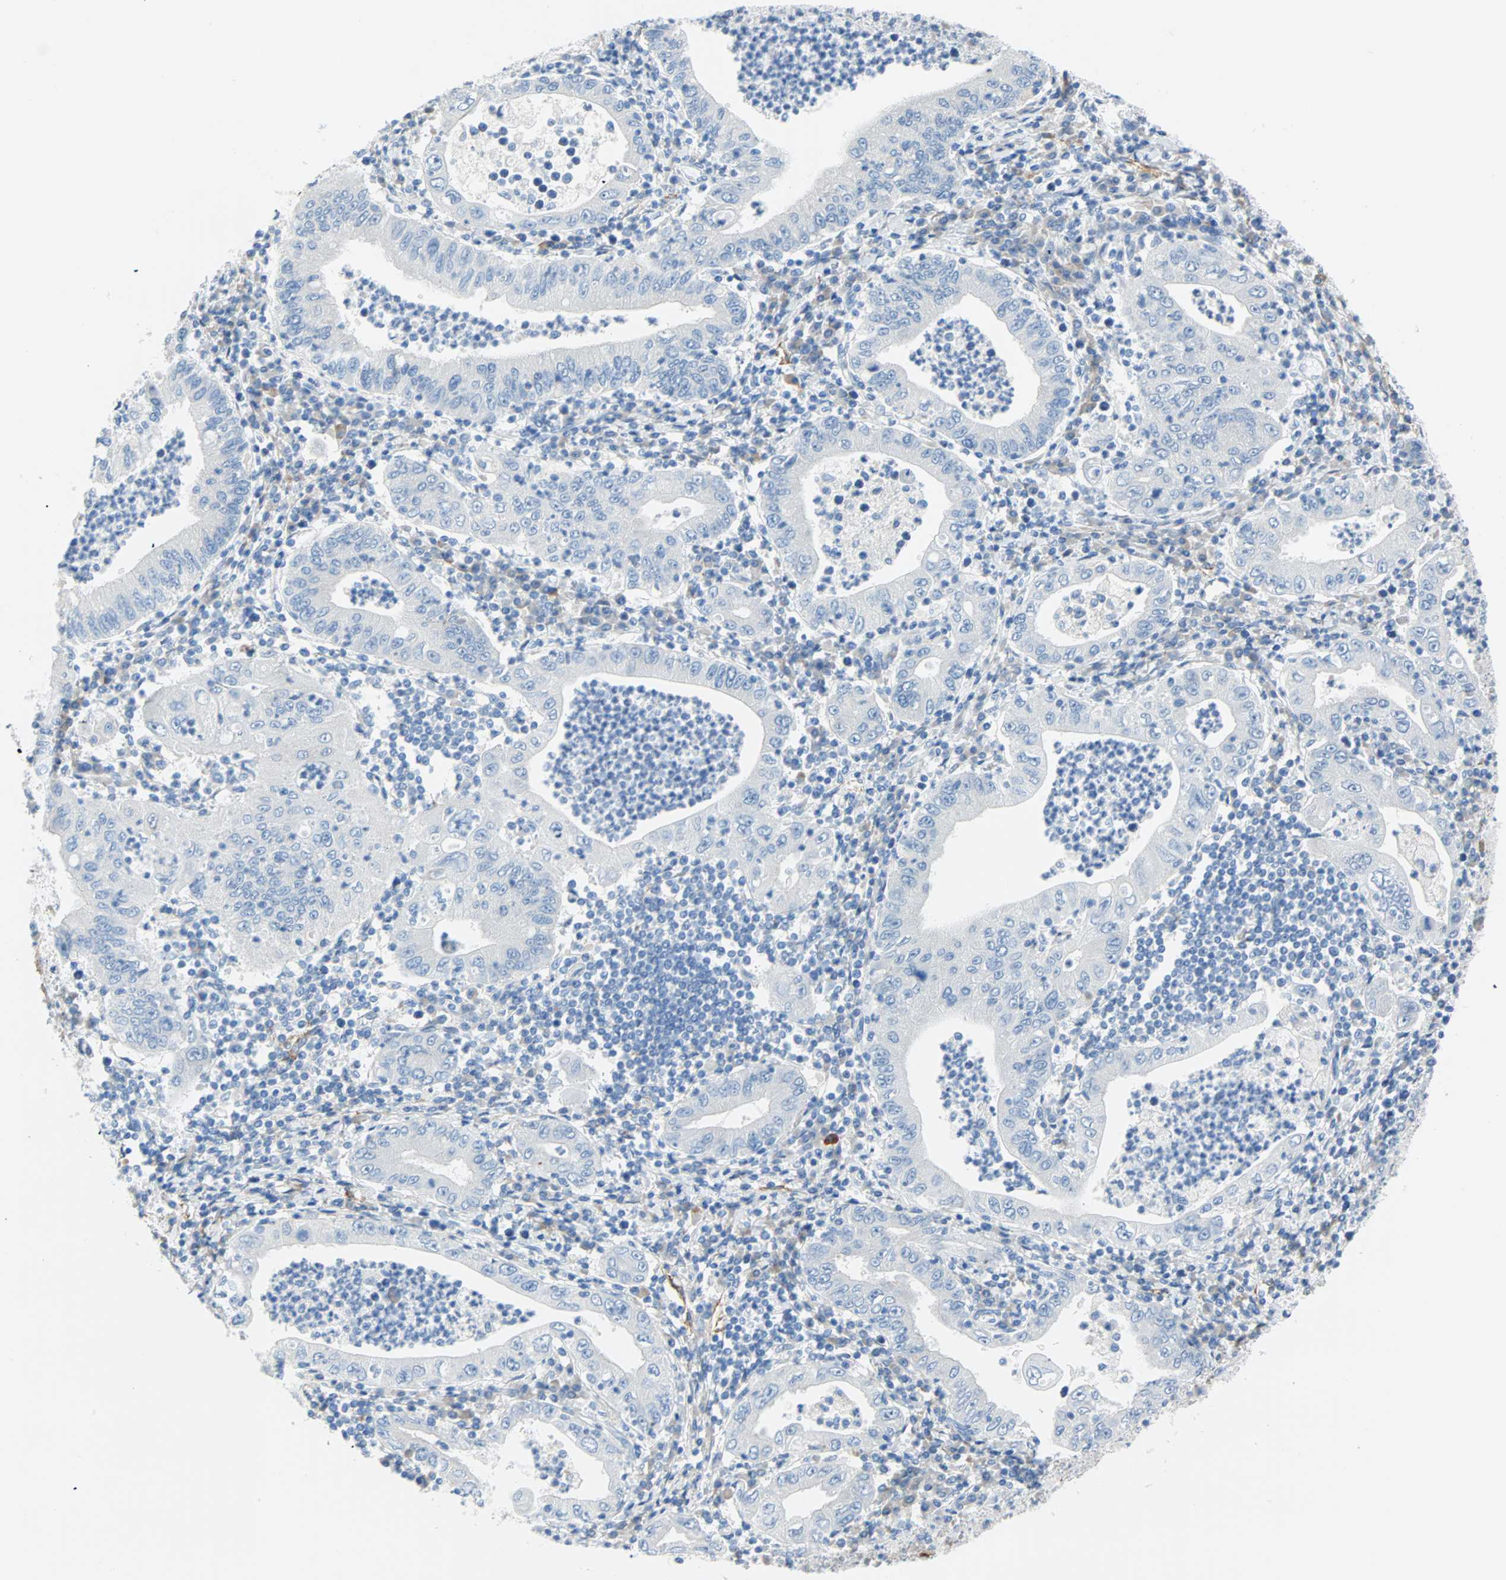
{"staining": {"intensity": "negative", "quantity": "none", "location": "none"}, "tissue": "stomach cancer", "cell_type": "Tumor cells", "image_type": "cancer", "snomed": [{"axis": "morphology", "description": "Normal tissue, NOS"}, {"axis": "morphology", "description": "Adenocarcinoma, NOS"}, {"axis": "topography", "description": "Esophagus"}, {"axis": "topography", "description": "Stomach, upper"}, {"axis": "topography", "description": "Peripheral nerve tissue"}], "caption": "Immunohistochemical staining of stomach cancer exhibits no significant expression in tumor cells.", "gene": "PDPN", "patient": {"sex": "male", "age": 62}}